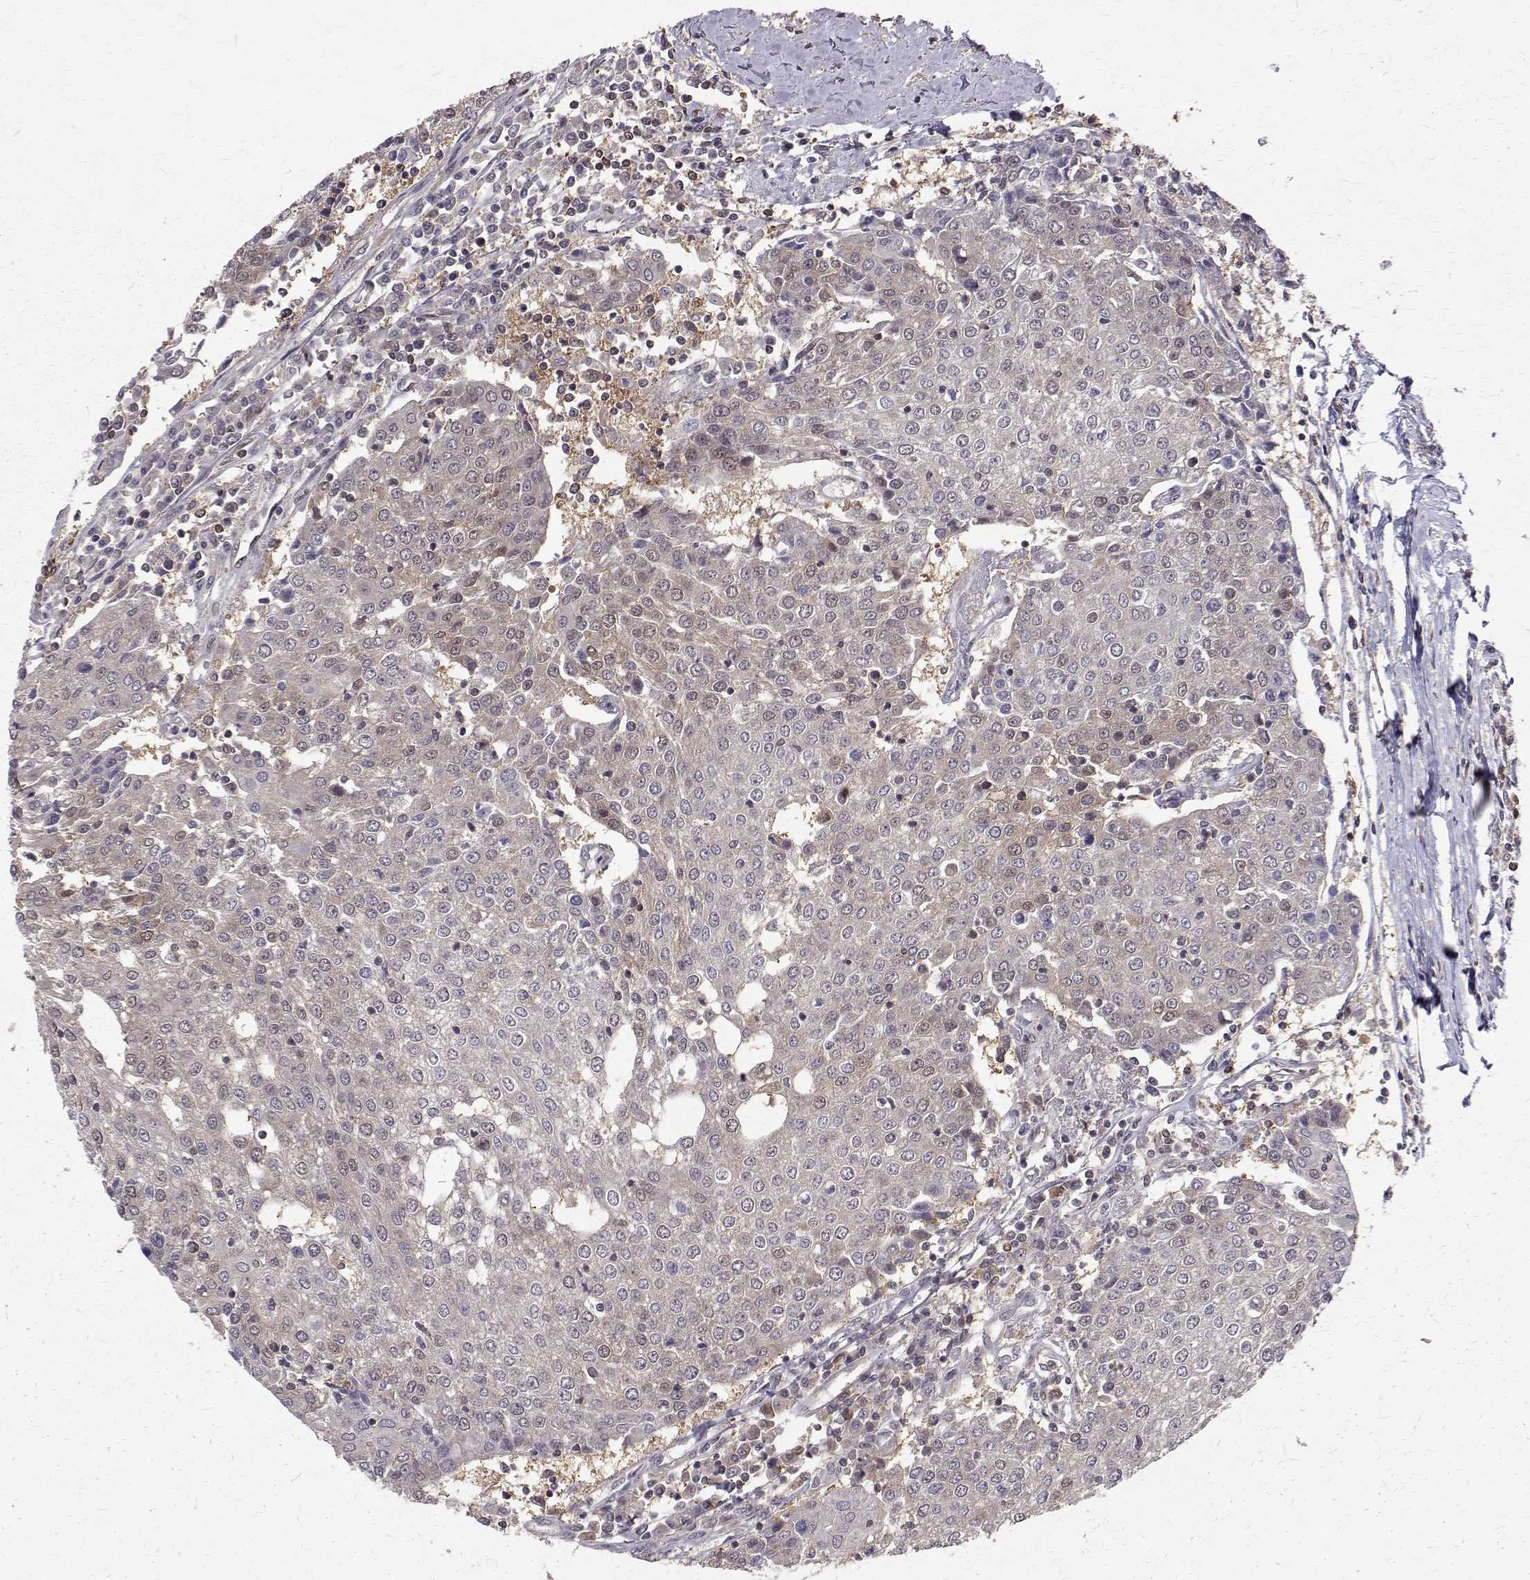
{"staining": {"intensity": "negative", "quantity": "none", "location": "none"}, "tissue": "urothelial cancer", "cell_type": "Tumor cells", "image_type": "cancer", "snomed": [{"axis": "morphology", "description": "Urothelial carcinoma, High grade"}, {"axis": "topography", "description": "Urinary bladder"}], "caption": "A micrograph of urothelial carcinoma (high-grade) stained for a protein reveals no brown staining in tumor cells. (Stains: DAB immunohistochemistry with hematoxylin counter stain, Microscopy: brightfield microscopy at high magnification).", "gene": "NIF3L1", "patient": {"sex": "female", "age": 85}}